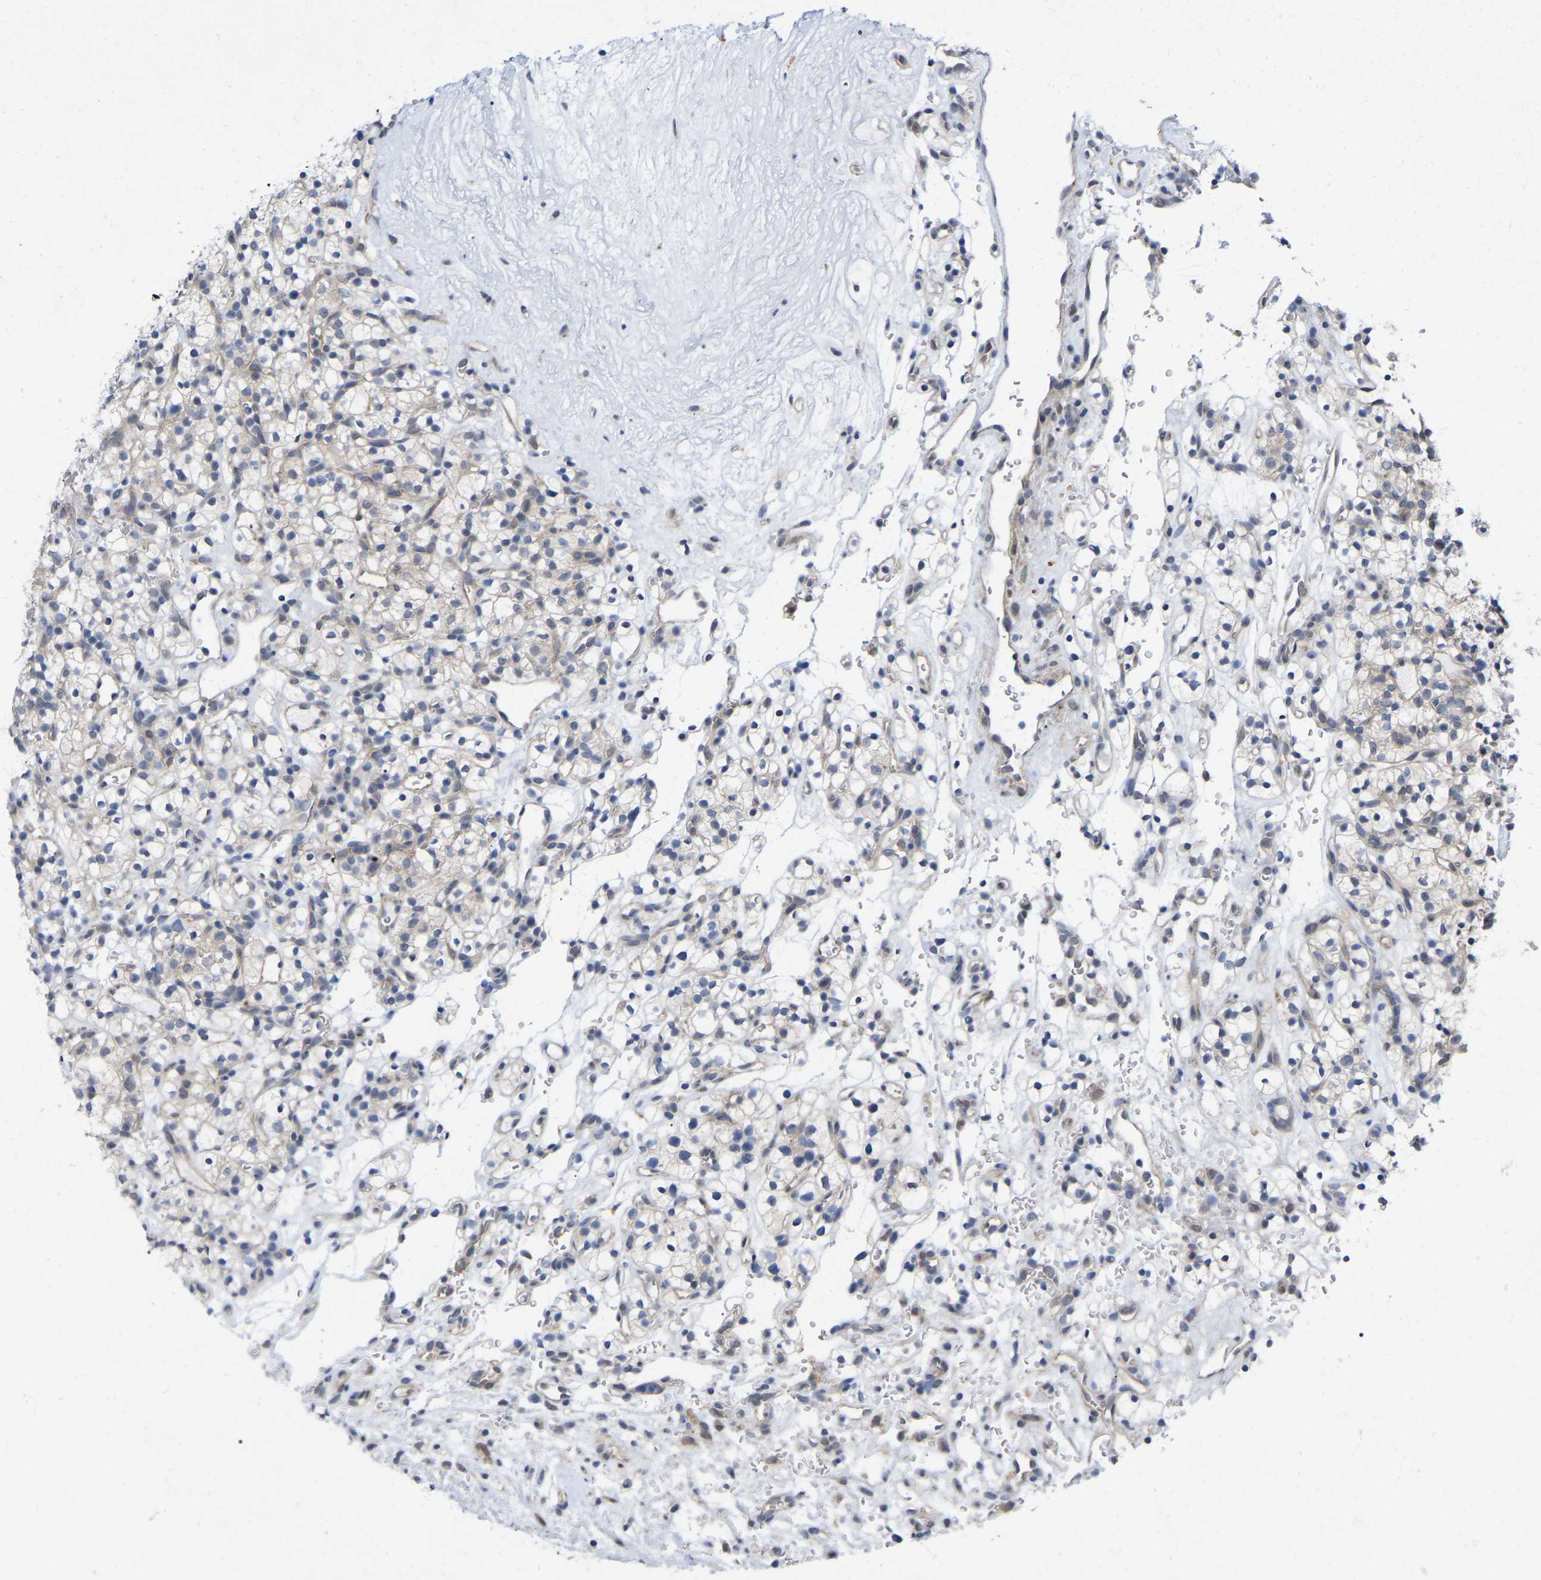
{"staining": {"intensity": "negative", "quantity": "none", "location": "none"}, "tissue": "renal cancer", "cell_type": "Tumor cells", "image_type": "cancer", "snomed": [{"axis": "morphology", "description": "Adenocarcinoma, NOS"}, {"axis": "topography", "description": "Kidney"}], "caption": "Tumor cells are negative for brown protein staining in adenocarcinoma (renal).", "gene": "UBE4B", "patient": {"sex": "female", "age": 57}}